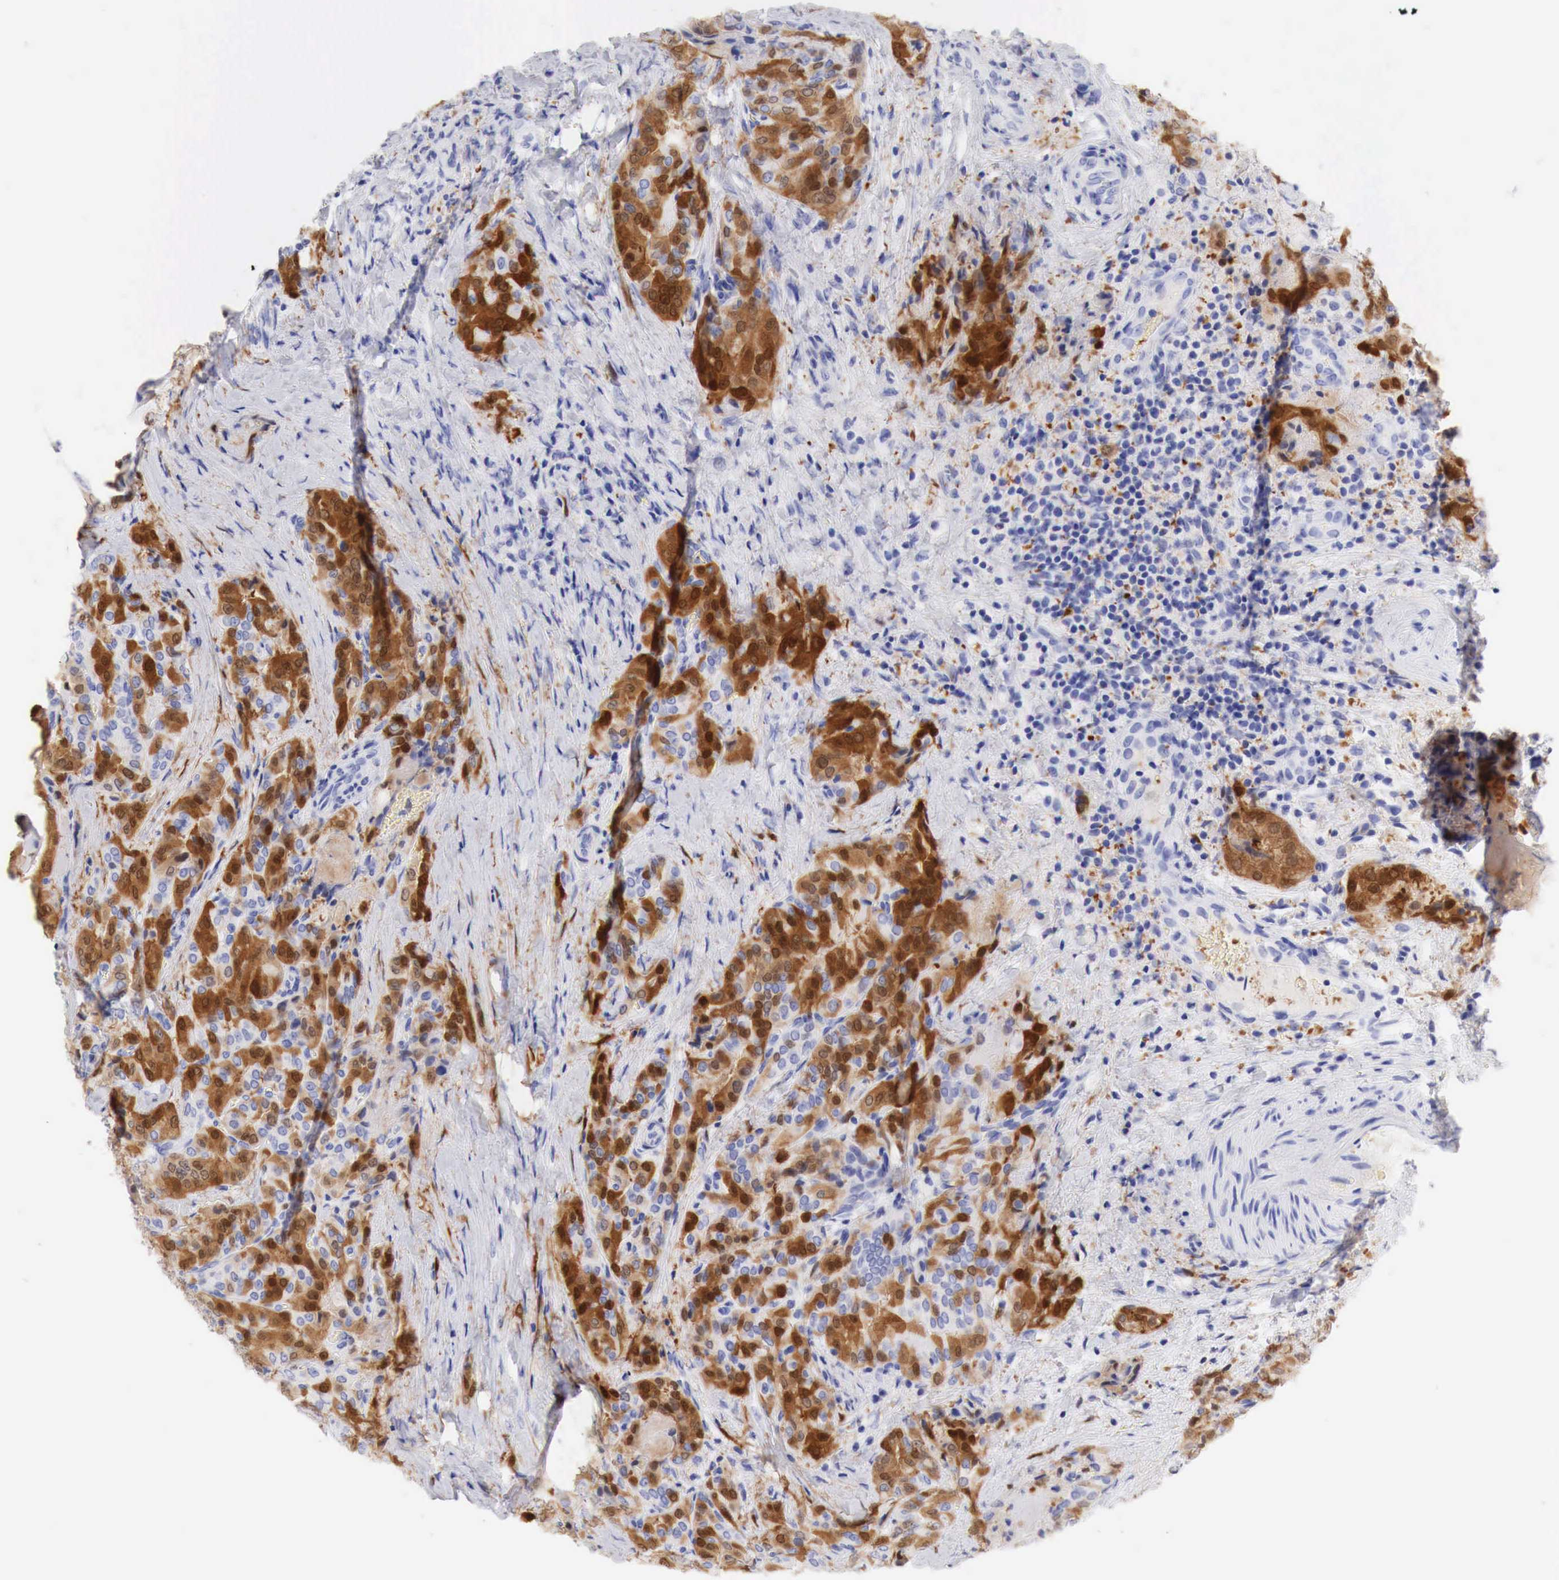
{"staining": {"intensity": "strong", "quantity": ">75%", "location": "cytoplasmic/membranous"}, "tissue": "thyroid cancer", "cell_type": "Tumor cells", "image_type": "cancer", "snomed": [{"axis": "morphology", "description": "Papillary adenocarcinoma, NOS"}, {"axis": "topography", "description": "Thyroid gland"}], "caption": "Immunohistochemistry (DAB (3,3'-diaminobenzidine)) staining of human thyroid cancer (papillary adenocarcinoma) demonstrates strong cytoplasmic/membranous protein staining in approximately >75% of tumor cells.", "gene": "CDKN2A", "patient": {"sex": "female", "age": 71}}